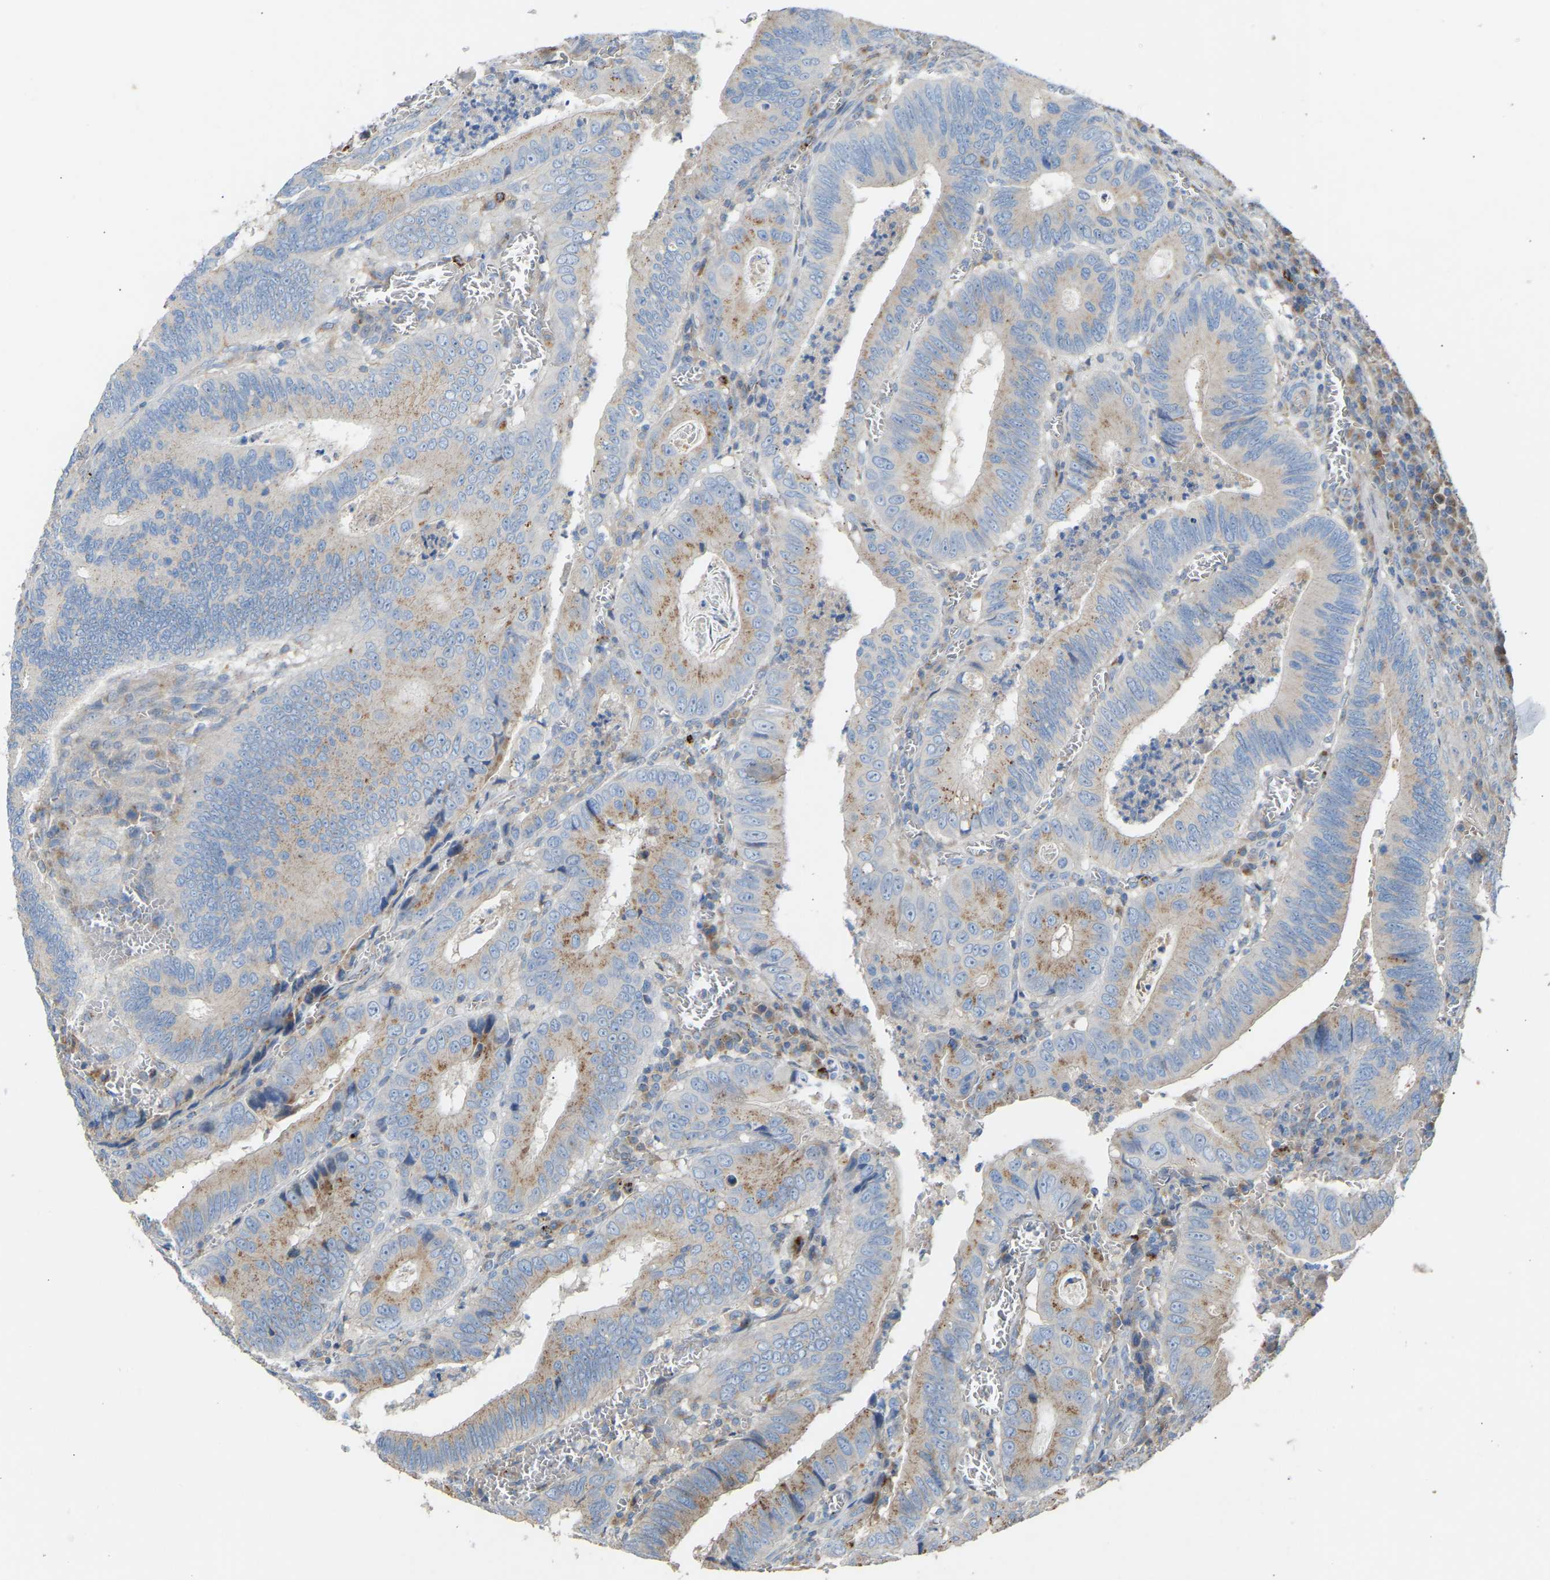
{"staining": {"intensity": "weak", "quantity": "<25%", "location": "cytoplasmic/membranous"}, "tissue": "colorectal cancer", "cell_type": "Tumor cells", "image_type": "cancer", "snomed": [{"axis": "morphology", "description": "Inflammation, NOS"}, {"axis": "morphology", "description": "Adenocarcinoma, NOS"}, {"axis": "topography", "description": "Colon"}], "caption": "High magnification brightfield microscopy of colorectal adenocarcinoma stained with DAB (brown) and counterstained with hematoxylin (blue): tumor cells show no significant staining. The staining is performed using DAB brown chromogen with nuclei counter-stained in using hematoxylin.", "gene": "RGP1", "patient": {"sex": "male", "age": 72}}